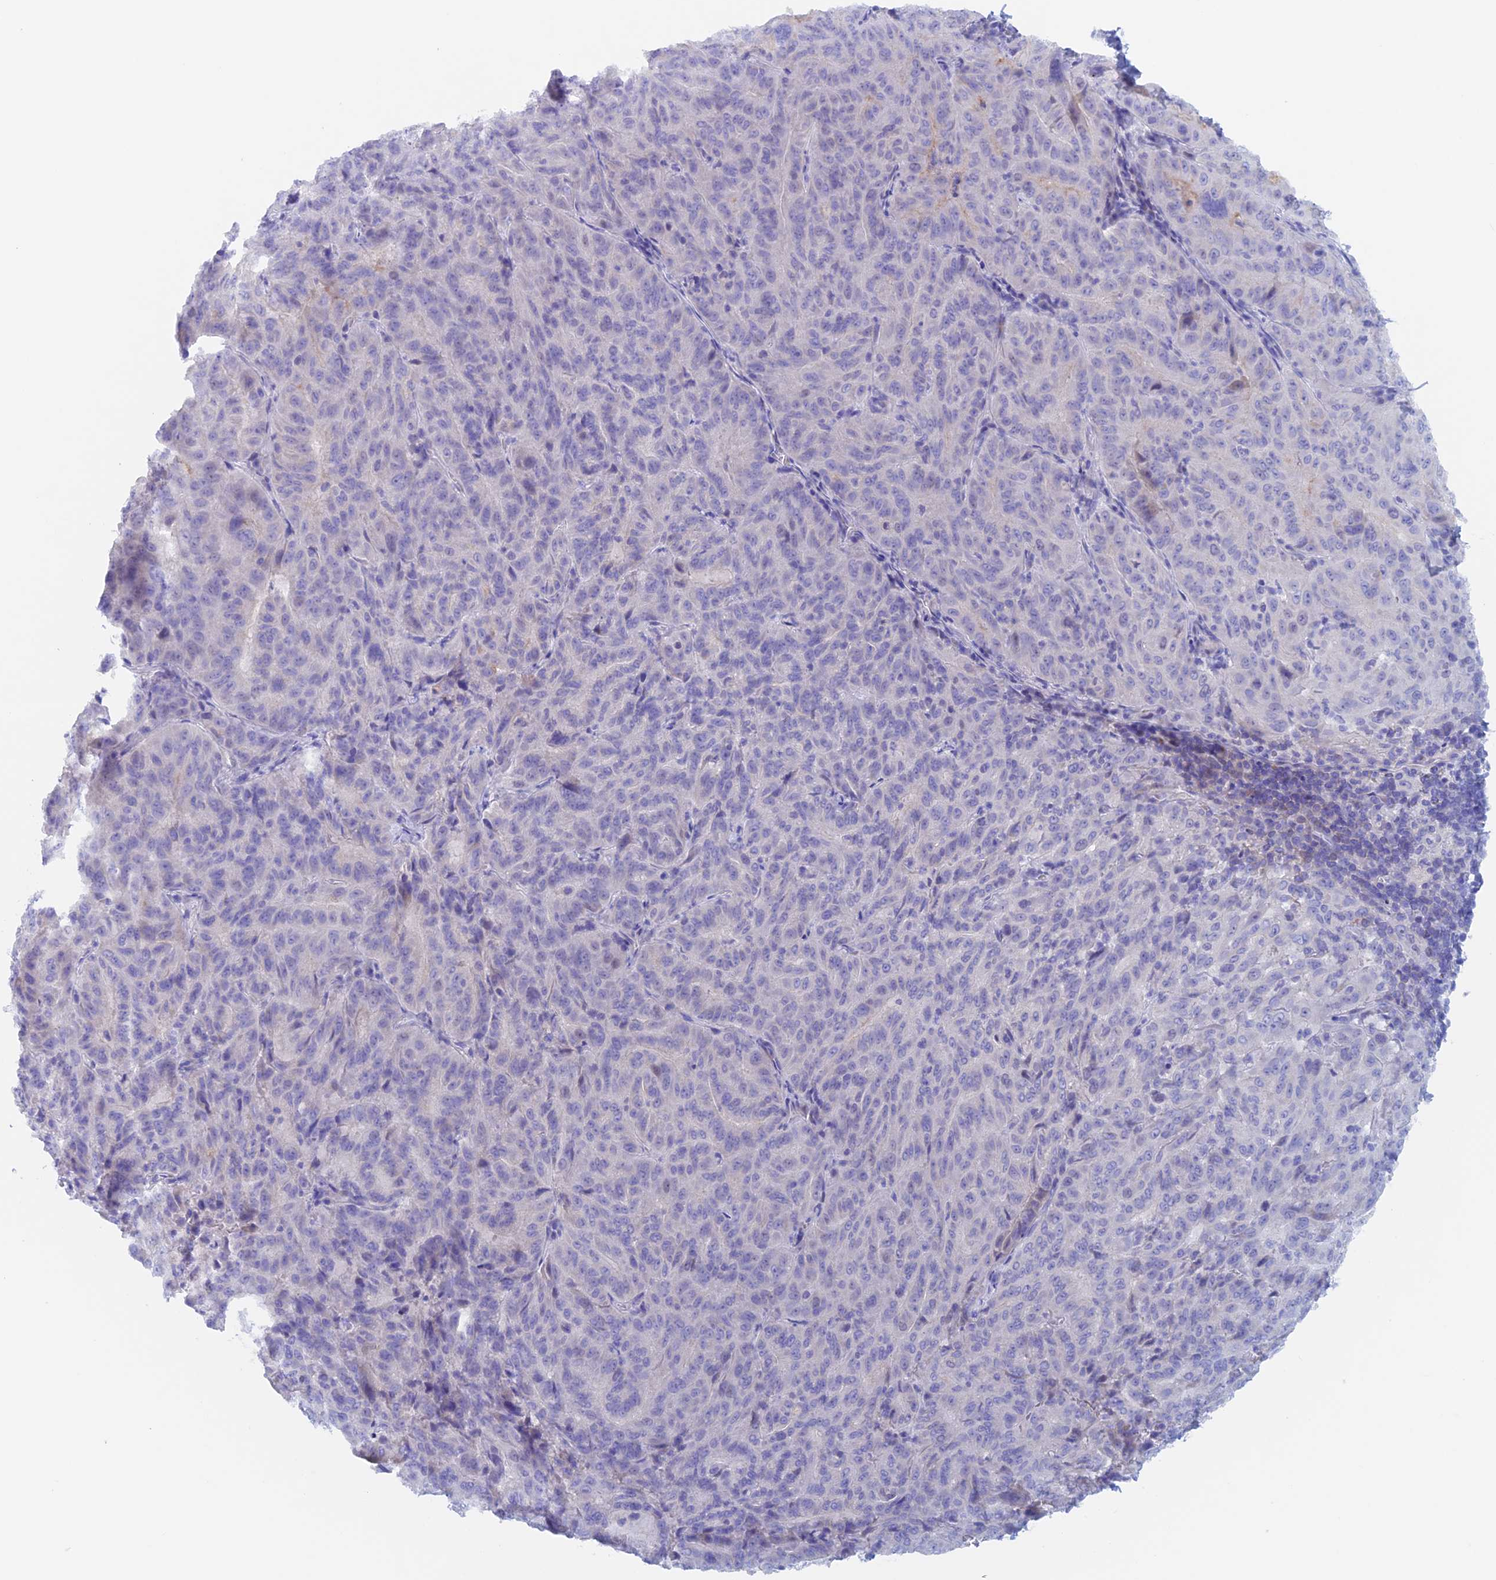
{"staining": {"intensity": "negative", "quantity": "none", "location": "none"}, "tissue": "pancreatic cancer", "cell_type": "Tumor cells", "image_type": "cancer", "snomed": [{"axis": "morphology", "description": "Adenocarcinoma, NOS"}, {"axis": "topography", "description": "Pancreas"}], "caption": "A high-resolution histopathology image shows IHC staining of pancreatic cancer (adenocarcinoma), which displays no significant expression in tumor cells. The staining is performed using DAB brown chromogen with nuclei counter-stained in using hematoxylin.", "gene": "PSMC3IP", "patient": {"sex": "male", "age": 63}}